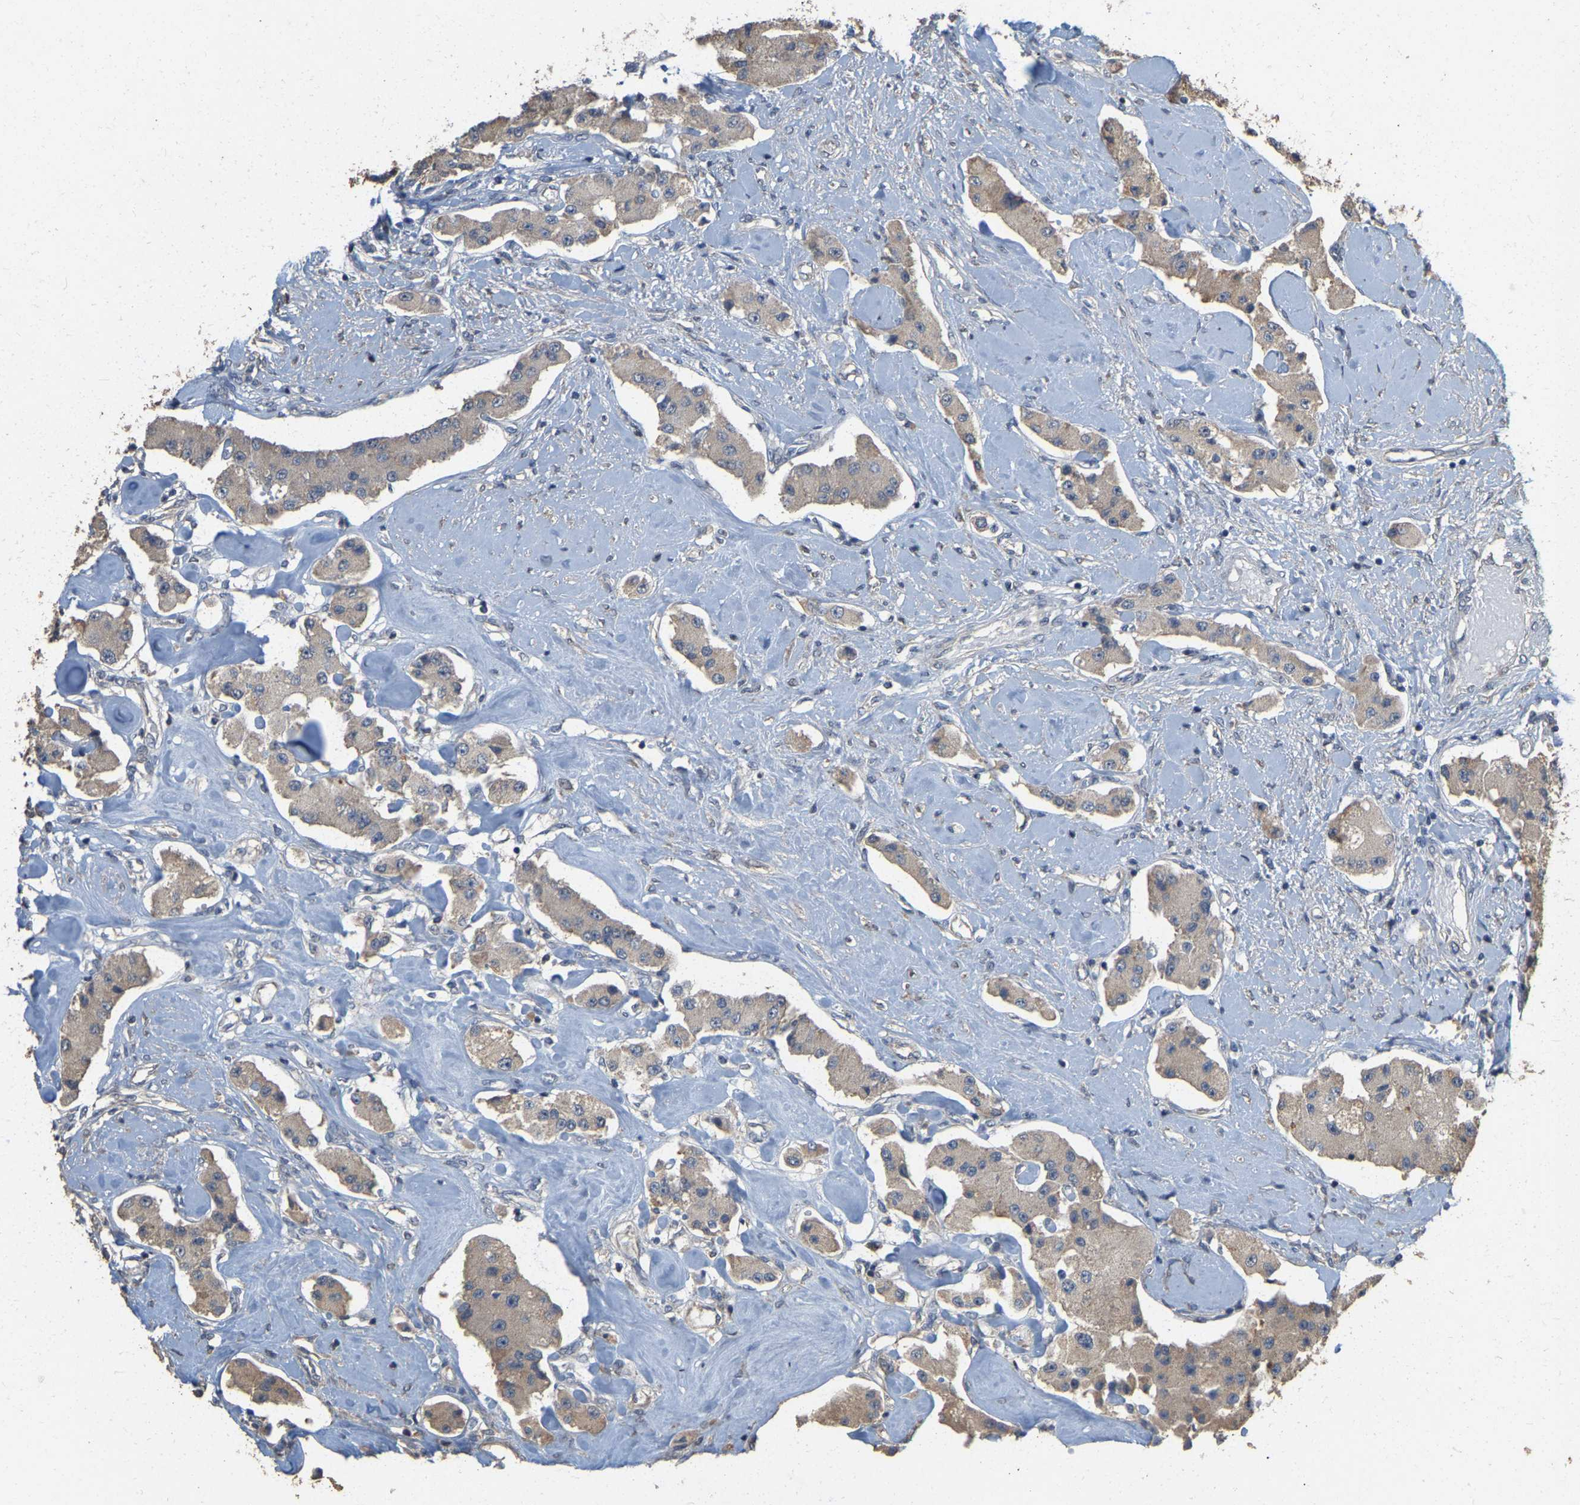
{"staining": {"intensity": "weak", "quantity": ">75%", "location": "cytoplasmic/membranous"}, "tissue": "carcinoid", "cell_type": "Tumor cells", "image_type": "cancer", "snomed": [{"axis": "morphology", "description": "Carcinoid, malignant, NOS"}, {"axis": "topography", "description": "Pancreas"}], "caption": "IHC image of carcinoid stained for a protein (brown), which shows low levels of weak cytoplasmic/membranous staining in approximately >75% of tumor cells.", "gene": "NCS1", "patient": {"sex": "male", "age": 41}}